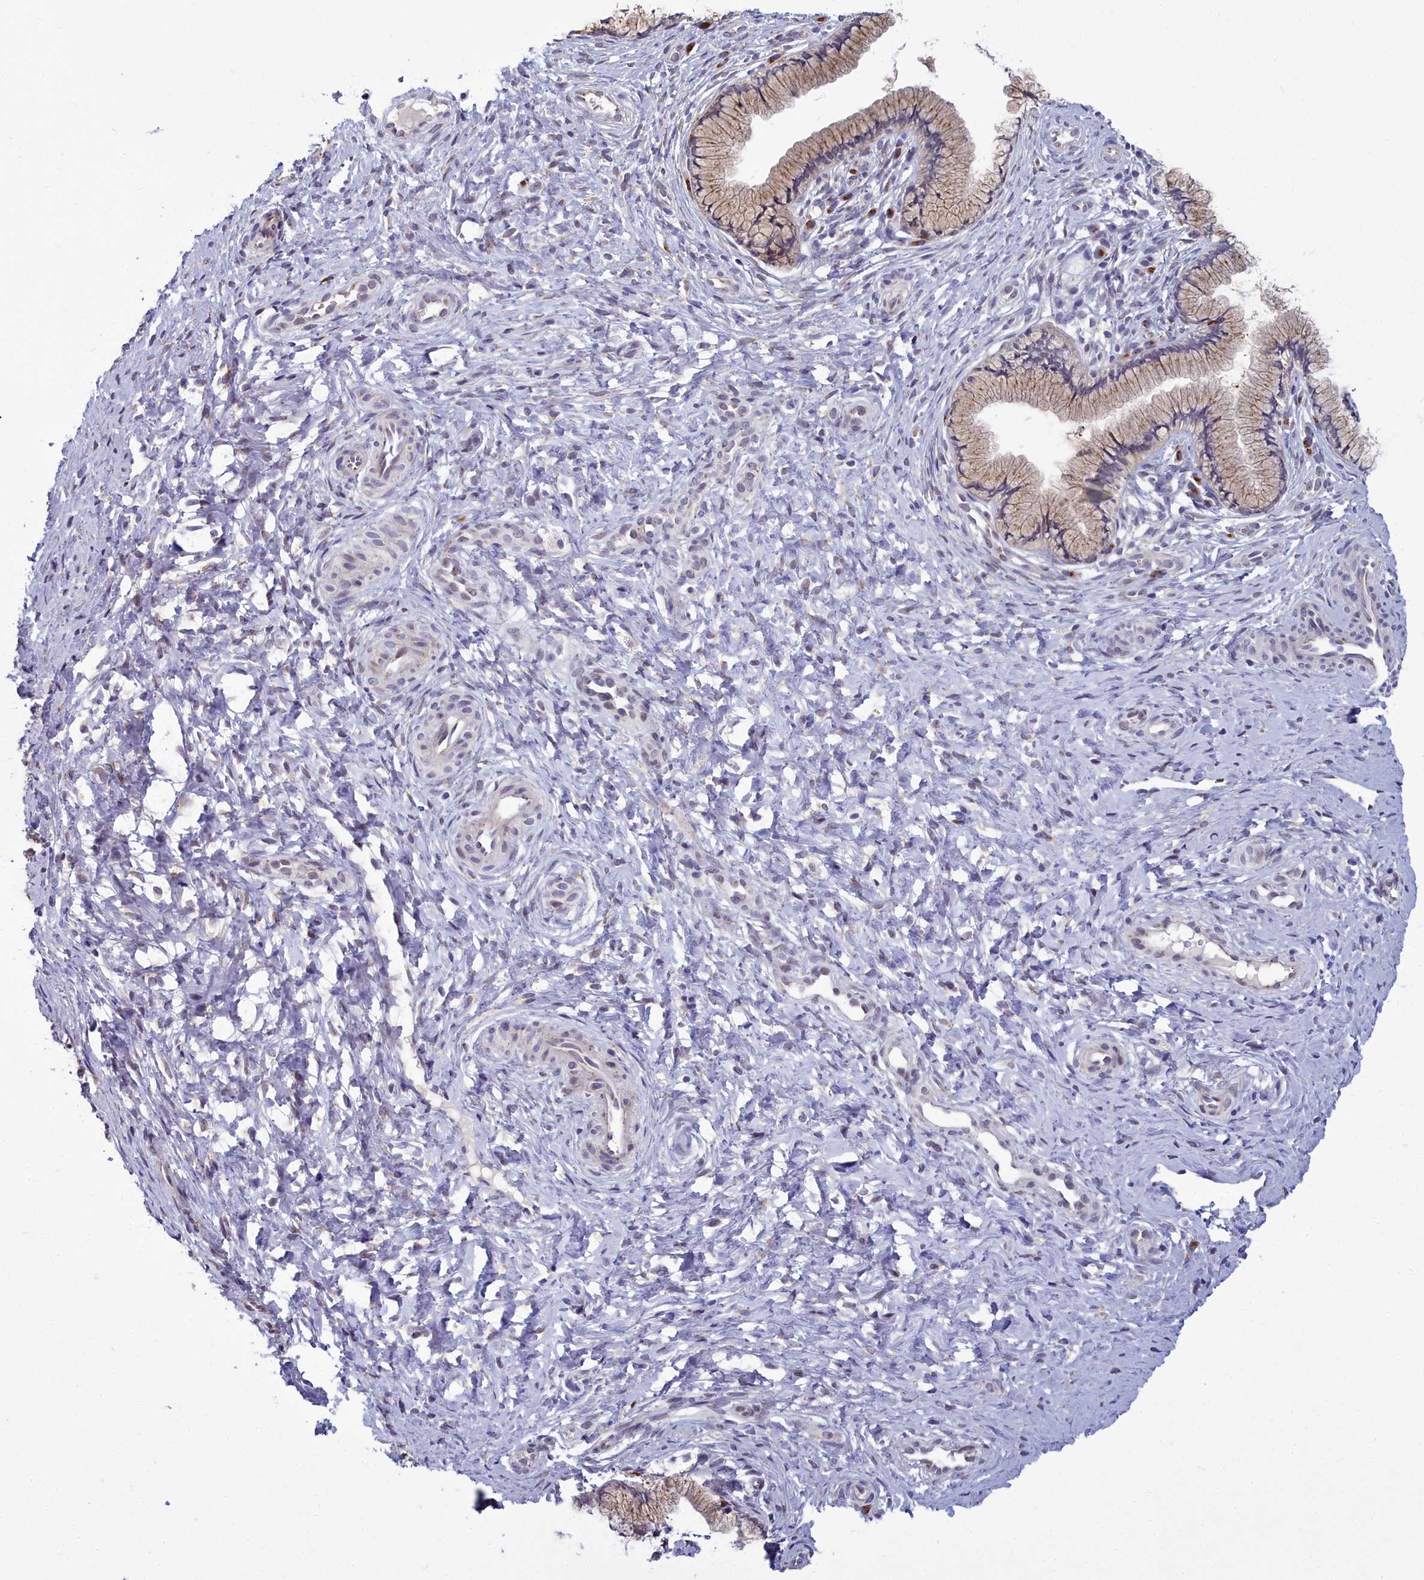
{"staining": {"intensity": "moderate", "quantity": ">75%", "location": "cytoplasmic/membranous"}, "tissue": "cervix", "cell_type": "Glandular cells", "image_type": "normal", "snomed": [{"axis": "morphology", "description": "Normal tissue, NOS"}, {"axis": "topography", "description": "Cervix"}], "caption": "Moderate cytoplasmic/membranous positivity is seen in about >75% of glandular cells in normal cervix.", "gene": "WDPCP", "patient": {"sex": "female", "age": 36}}